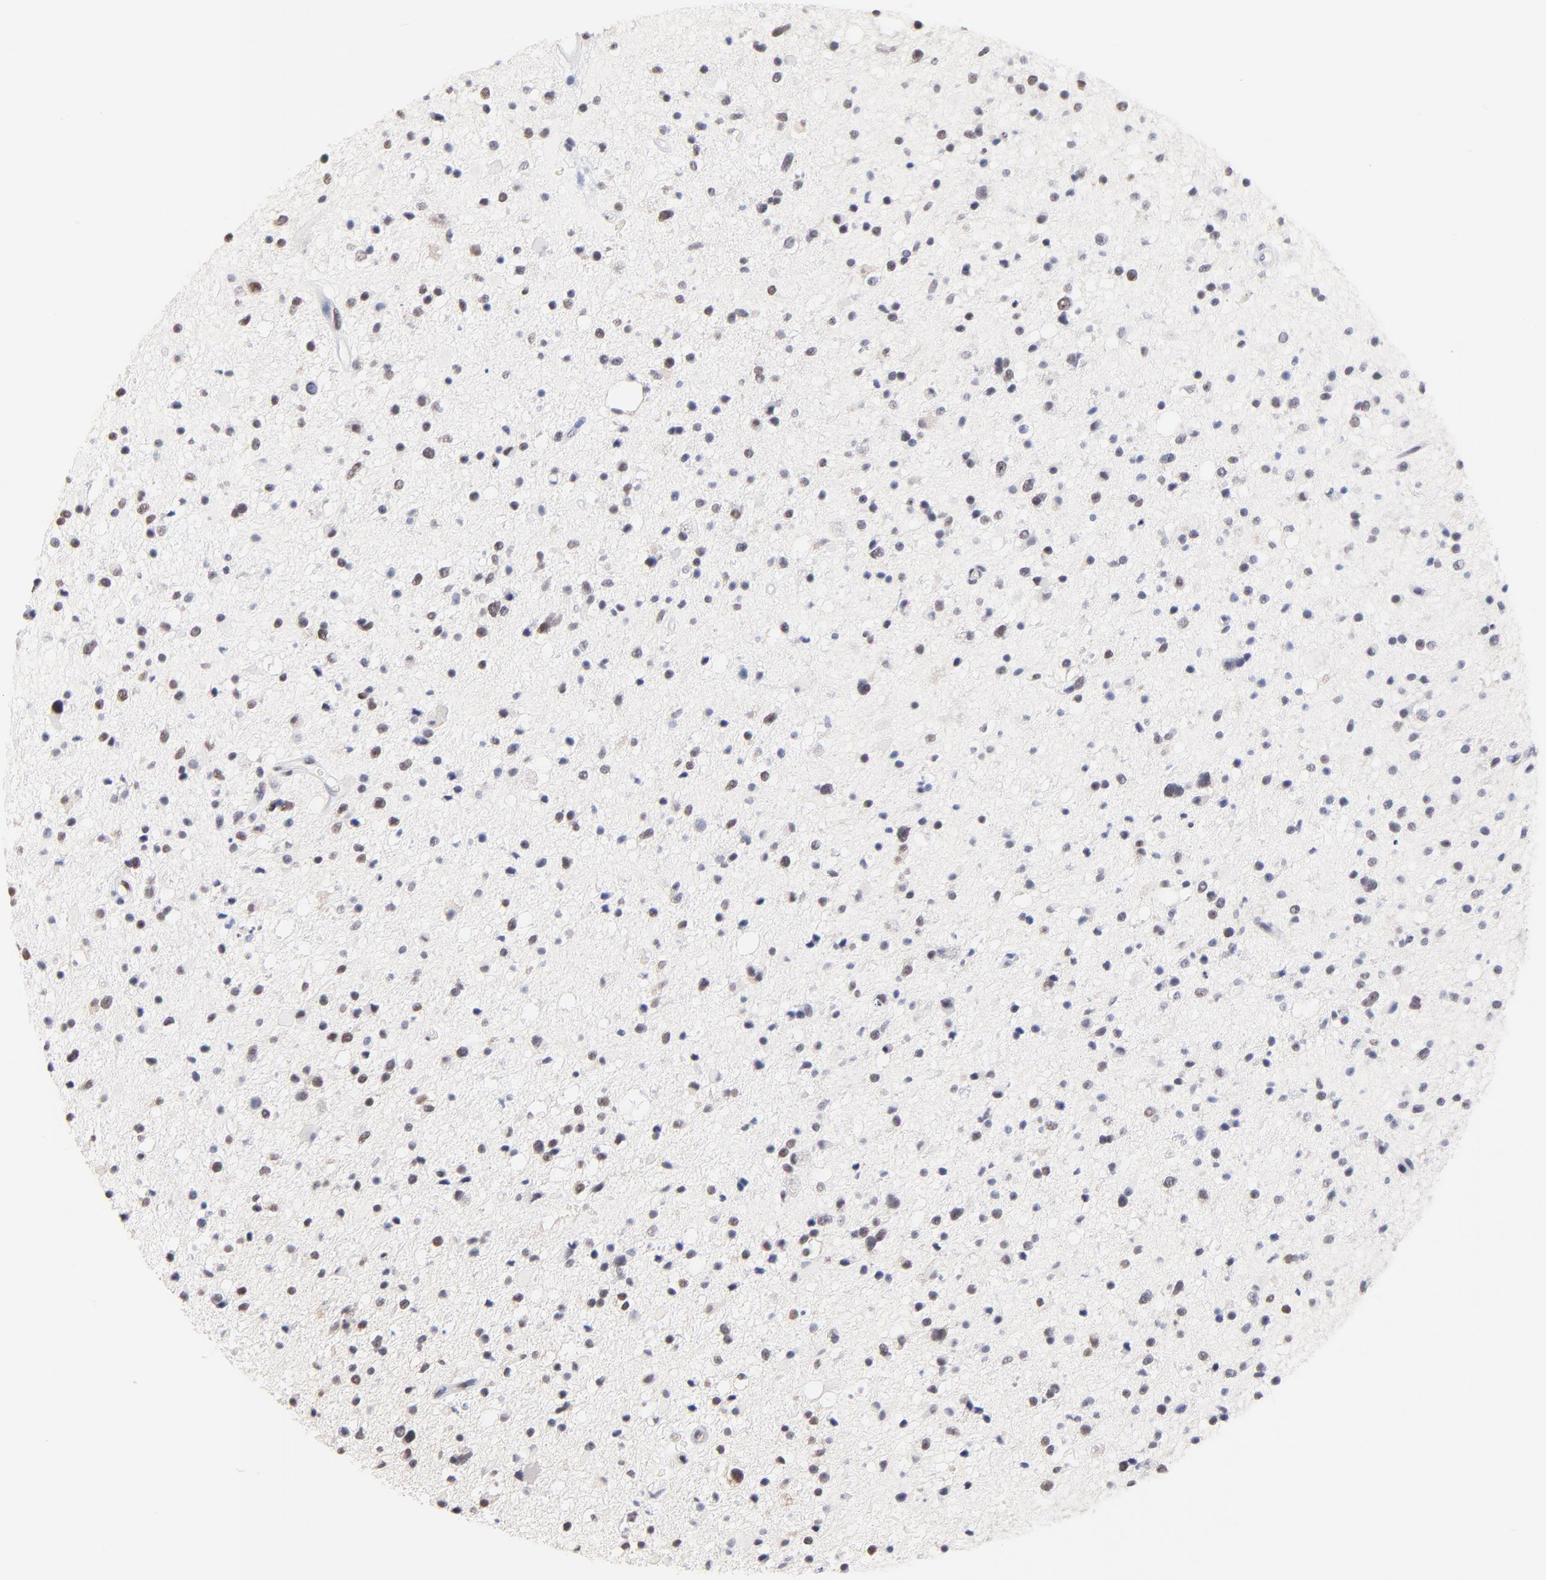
{"staining": {"intensity": "negative", "quantity": "none", "location": "none"}, "tissue": "glioma", "cell_type": "Tumor cells", "image_type": "cancer", "snomed": [{"axis": "morphology", "description": "Glioma, malignant, High grade"}, {"axis": "topography", "description": "Brain"}], "caption": "Immunohistochemical staining of human glioma reveals no significant positivity in tumor cells. (DAB immunohistochemistry with hematoxylin counter stain).", "gene": "ZNF74", "patient": {"sex": "male", "age": 33}}